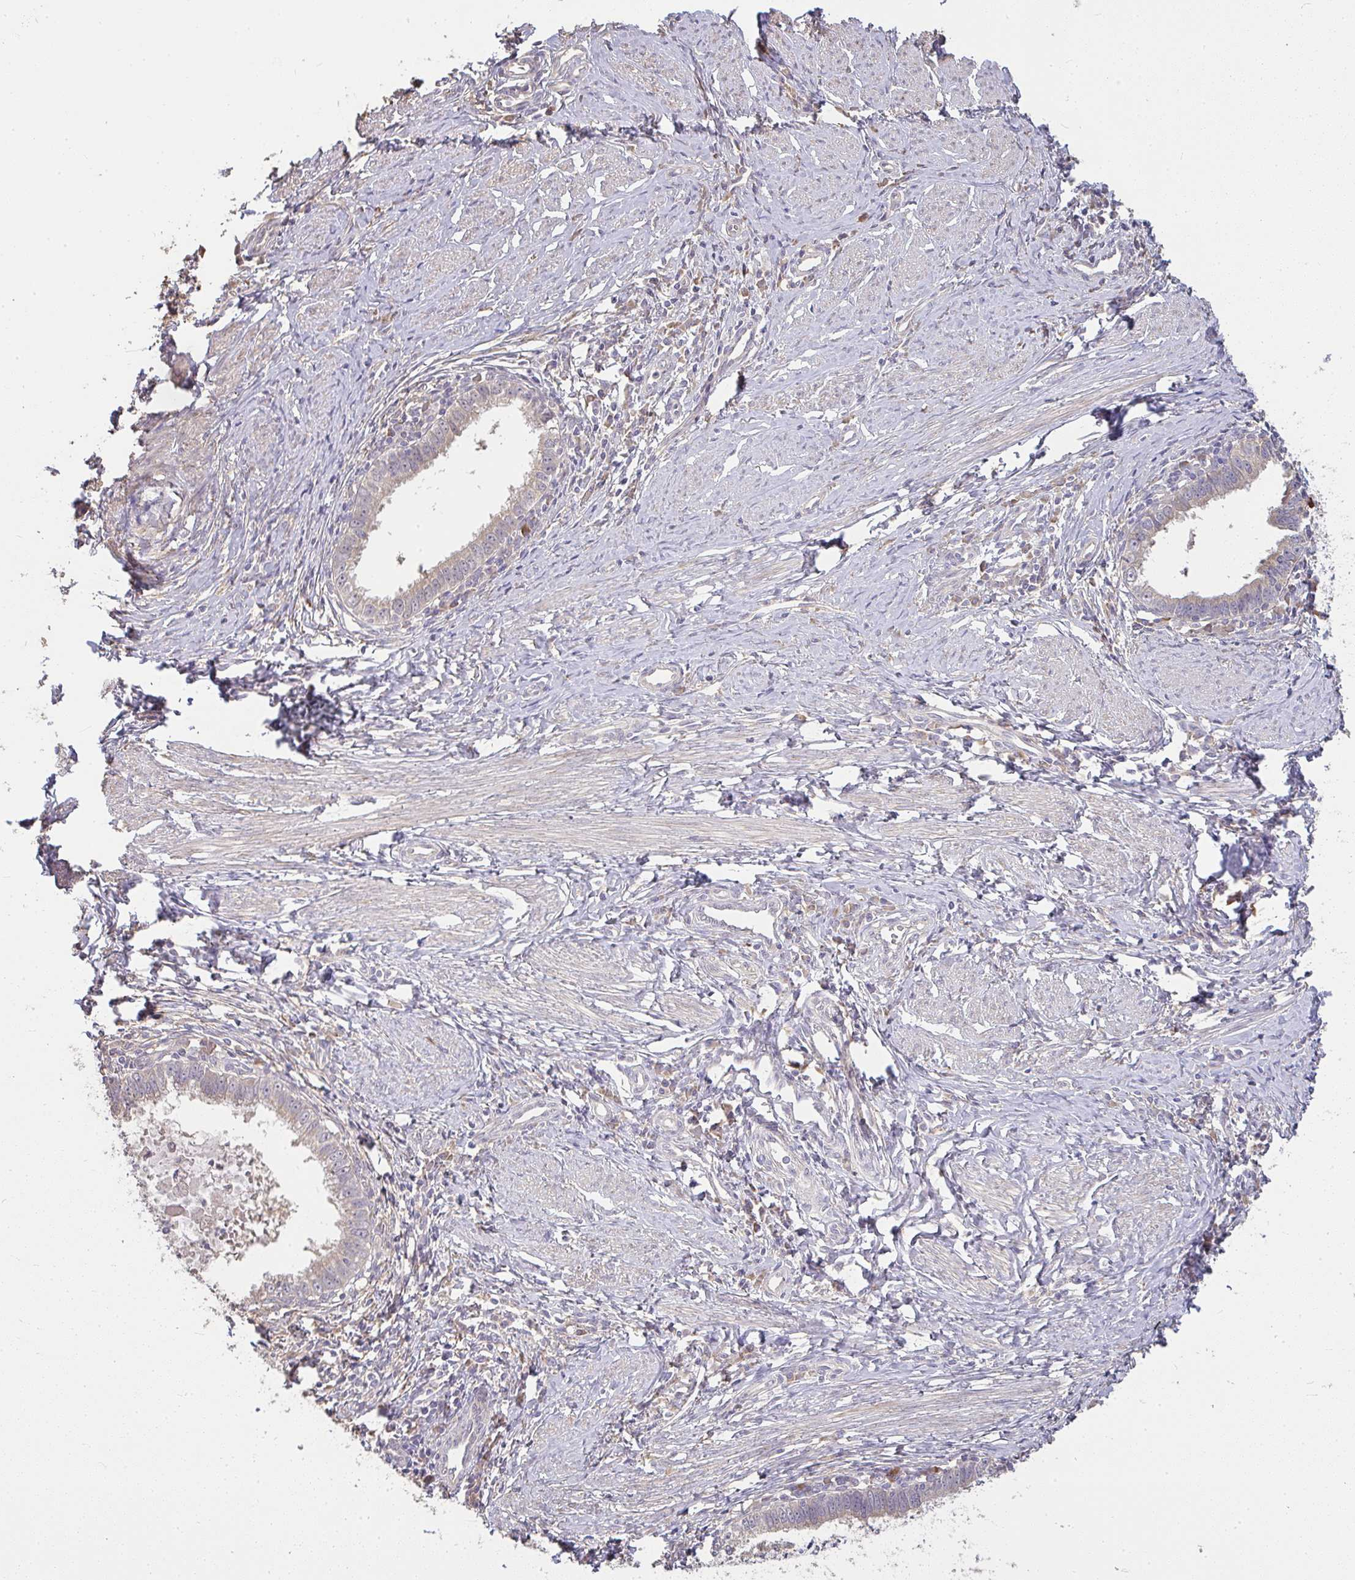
{"staining": {"intensity": "negative", "quantity": "none", "location": "none"}, "tissue": "cervical cancer", "cell_type": "Tumor cells", "image_type": "cancer", "snomed": [{"axis": "morphology", "description": "Adenocarcinoma, NOS"}, {"axis": "topography", "description": "Cervix"}], "caption": "Cervical adenocarcinoma was stained to show a protein in brown. There is no significant staining in tumor cells.", "gene": "BRINP3", "patient": {"sex": "female", "age": 36}}